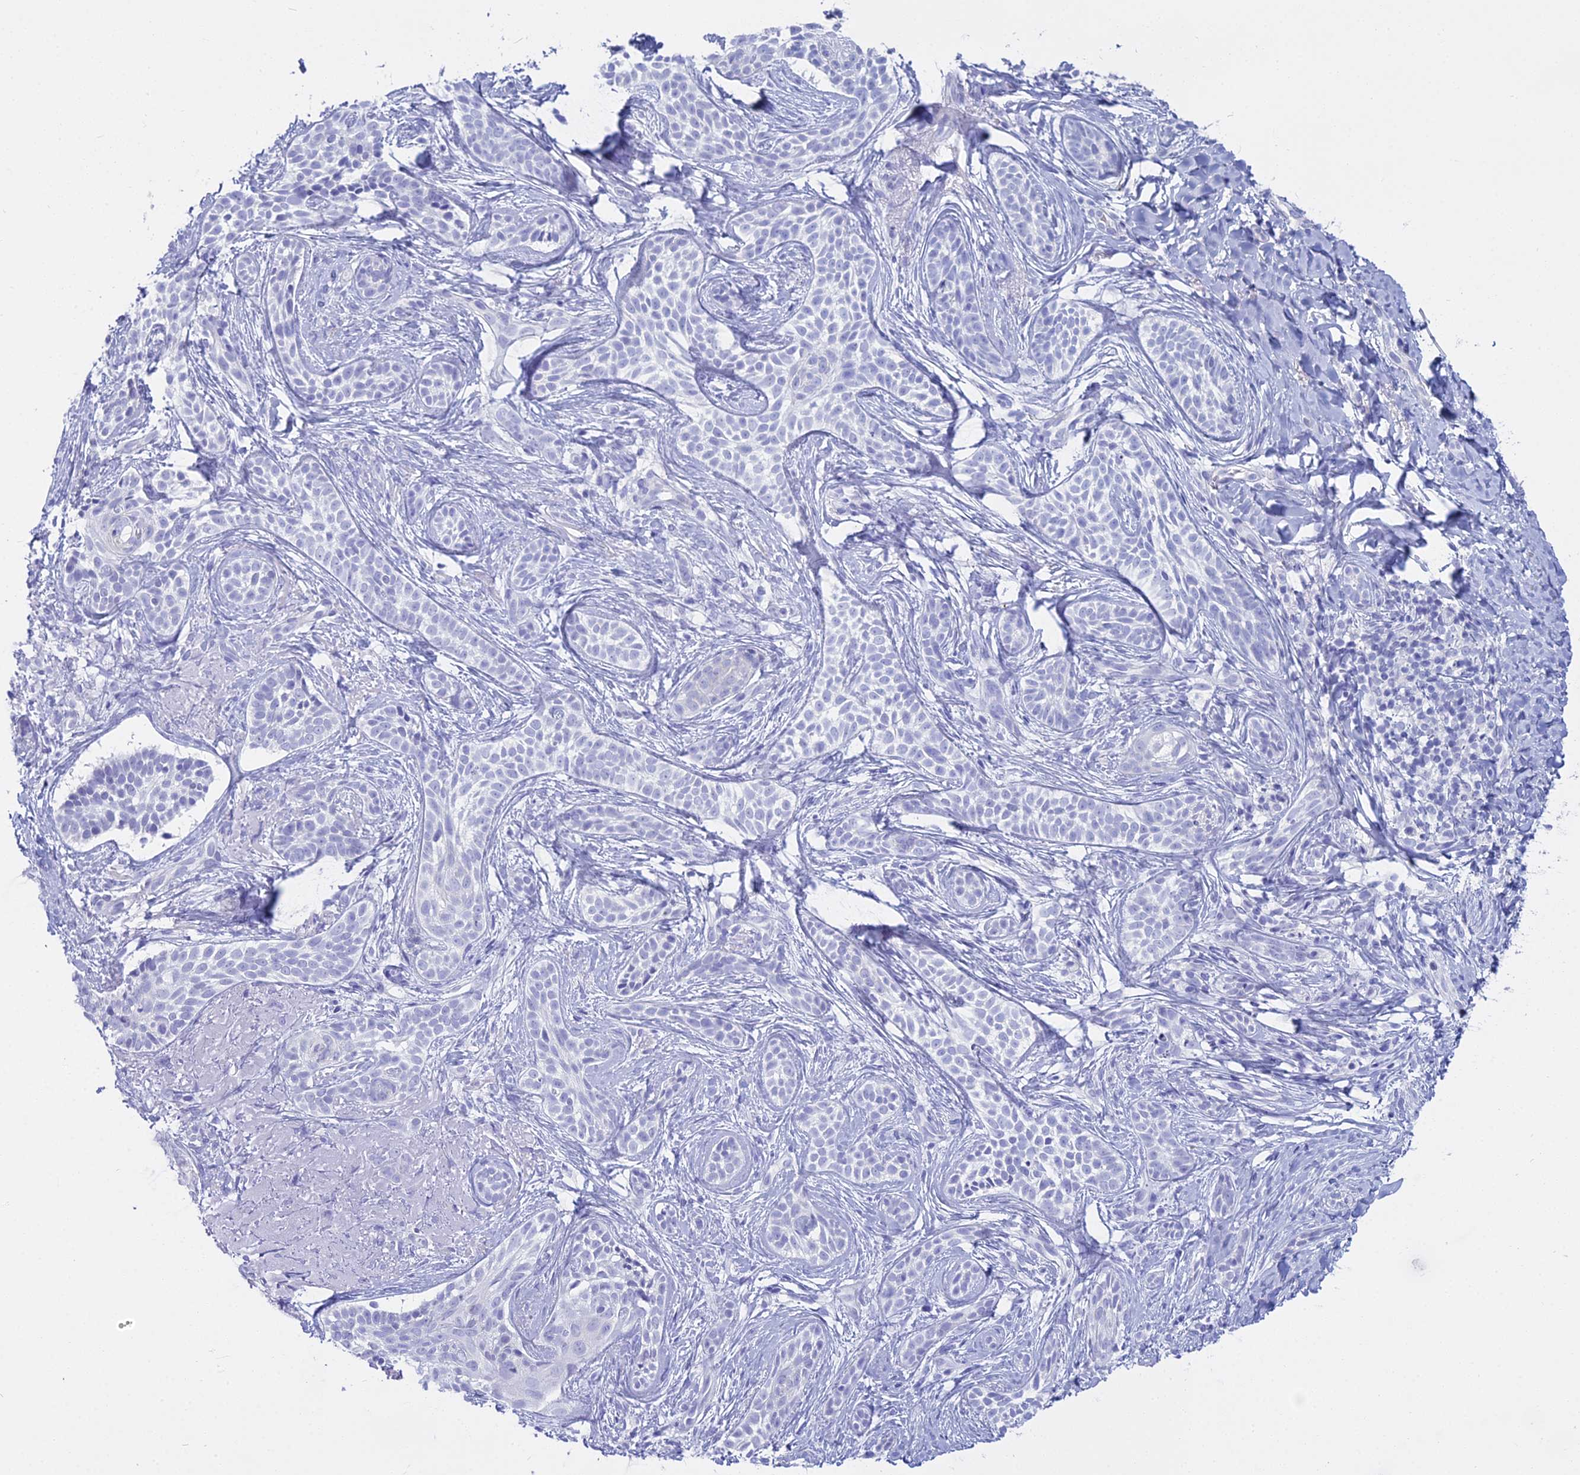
{"staining": {"intensity": "negative", "quantity": "none", "location": "none"}, "tissue": "skin cancer", "cell_type": "Tumor cells", "image_type": "cancer", "snomed": [{"axis": "morphology", "description": "Basal cell carcinoma"}, {"axis": "topography", "description": "Skin"}], "caption": "This is an IHC micrograph of human skin cancer. There is no staining in tumor cells.", "gene": "ALPP", "patient": {"sex": "male", "age": 71}}